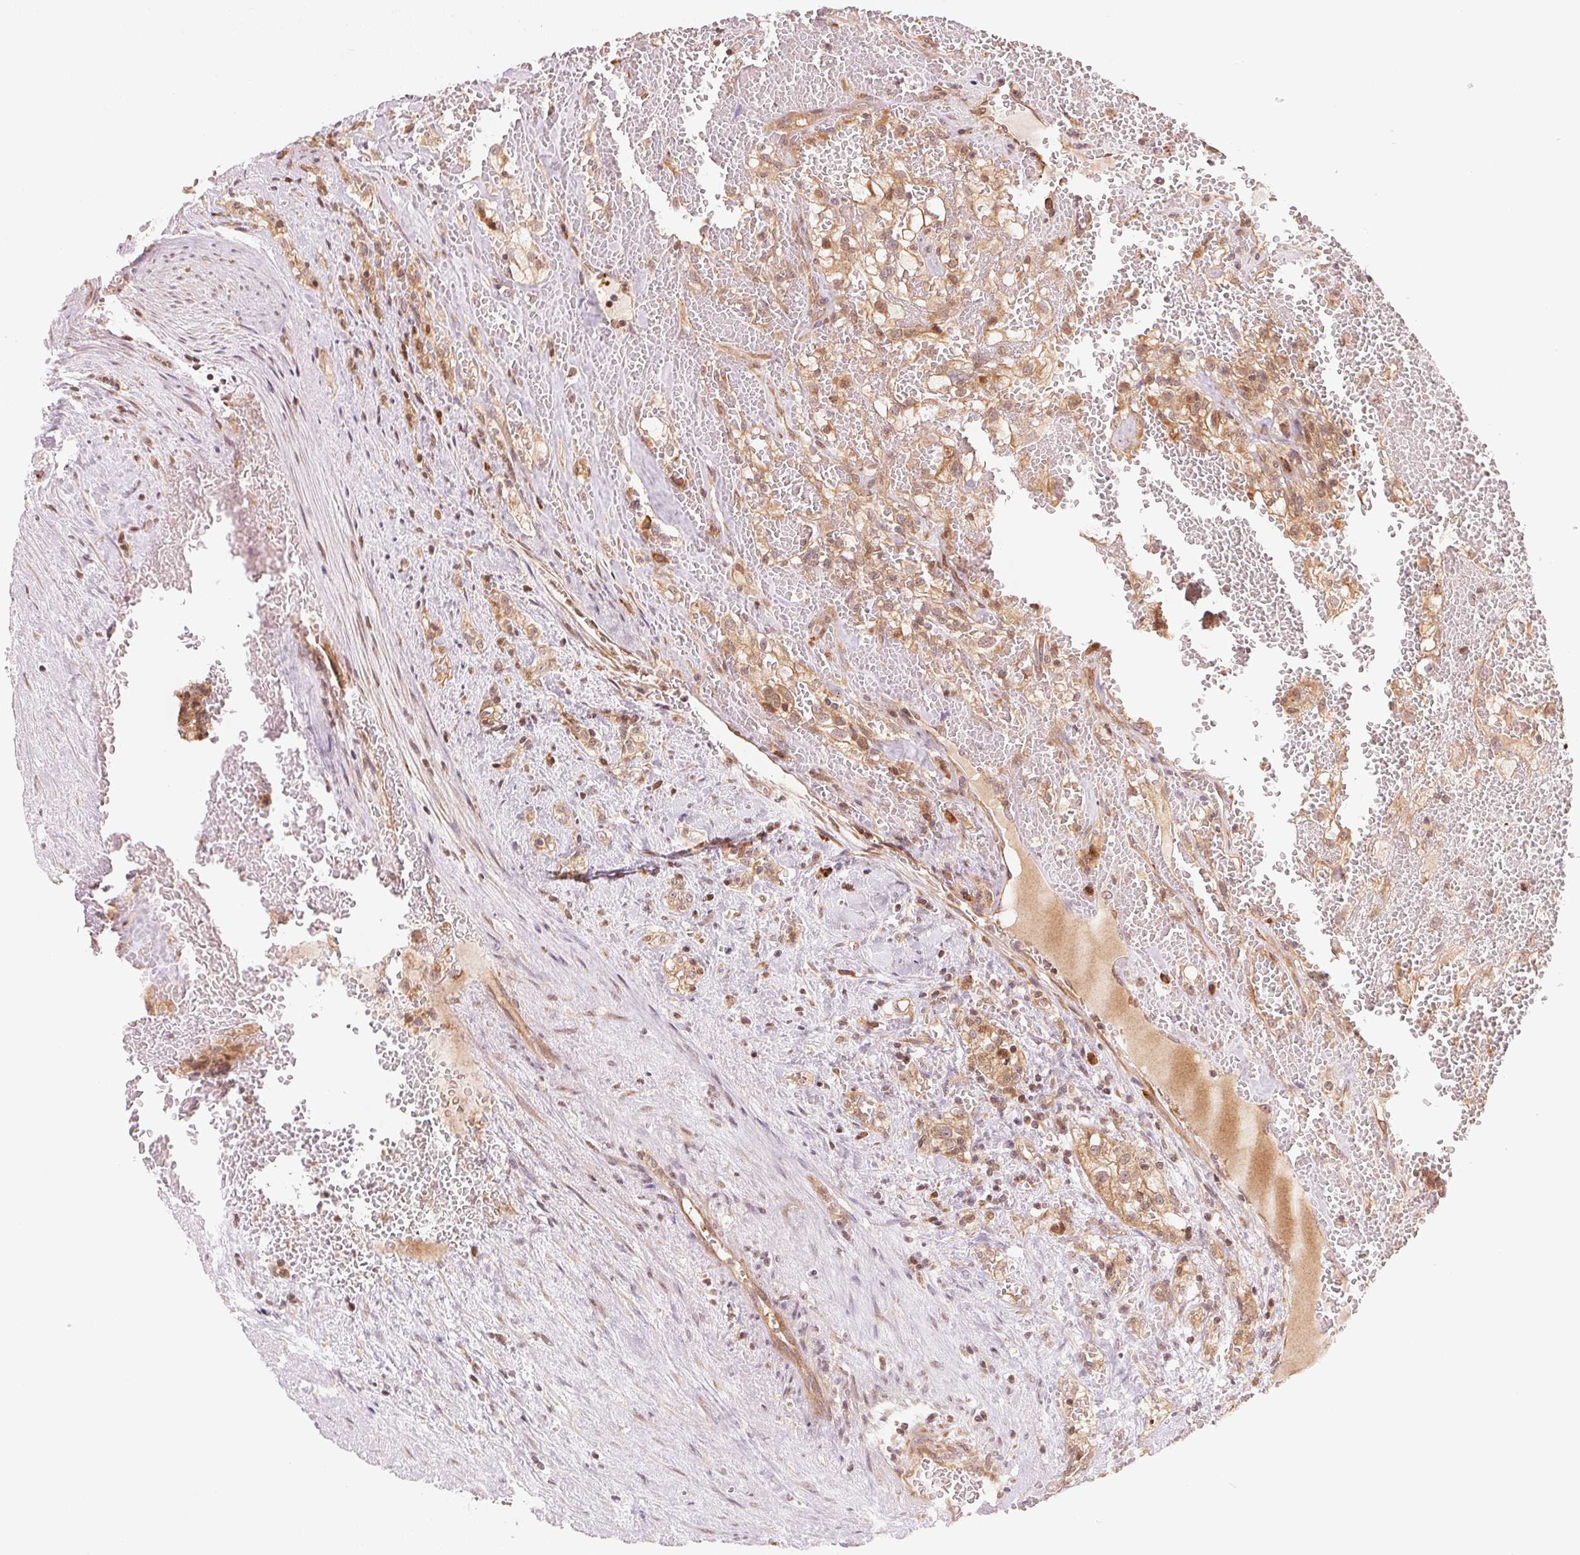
{"staining": {"intensity": "moderate", "quantity": ">75%", "location": "cytoplasmic/membranous,nuclear"}, "tissue": "renal cancer", "cell_type": "Tumor cells", "image_type": "cancer", "snomed": [{"axis": "morphology", "description": "Adenocarcinoma, NOS"}, {"axis": "topography", "description": "Kidney"}], "caption": "The image demonstrates immunohistochemical staining of renal adenocarcinoma. There is moderate cytoplasmic/membranous and nuclear staining is appreciated in about >75% of tumor cells. Immunohistochemistry (ihc) stains the protein in brown and the nuclei are stained blue.", "gene": "PRKN", "patient": {"sex": "female", "age": 74}}